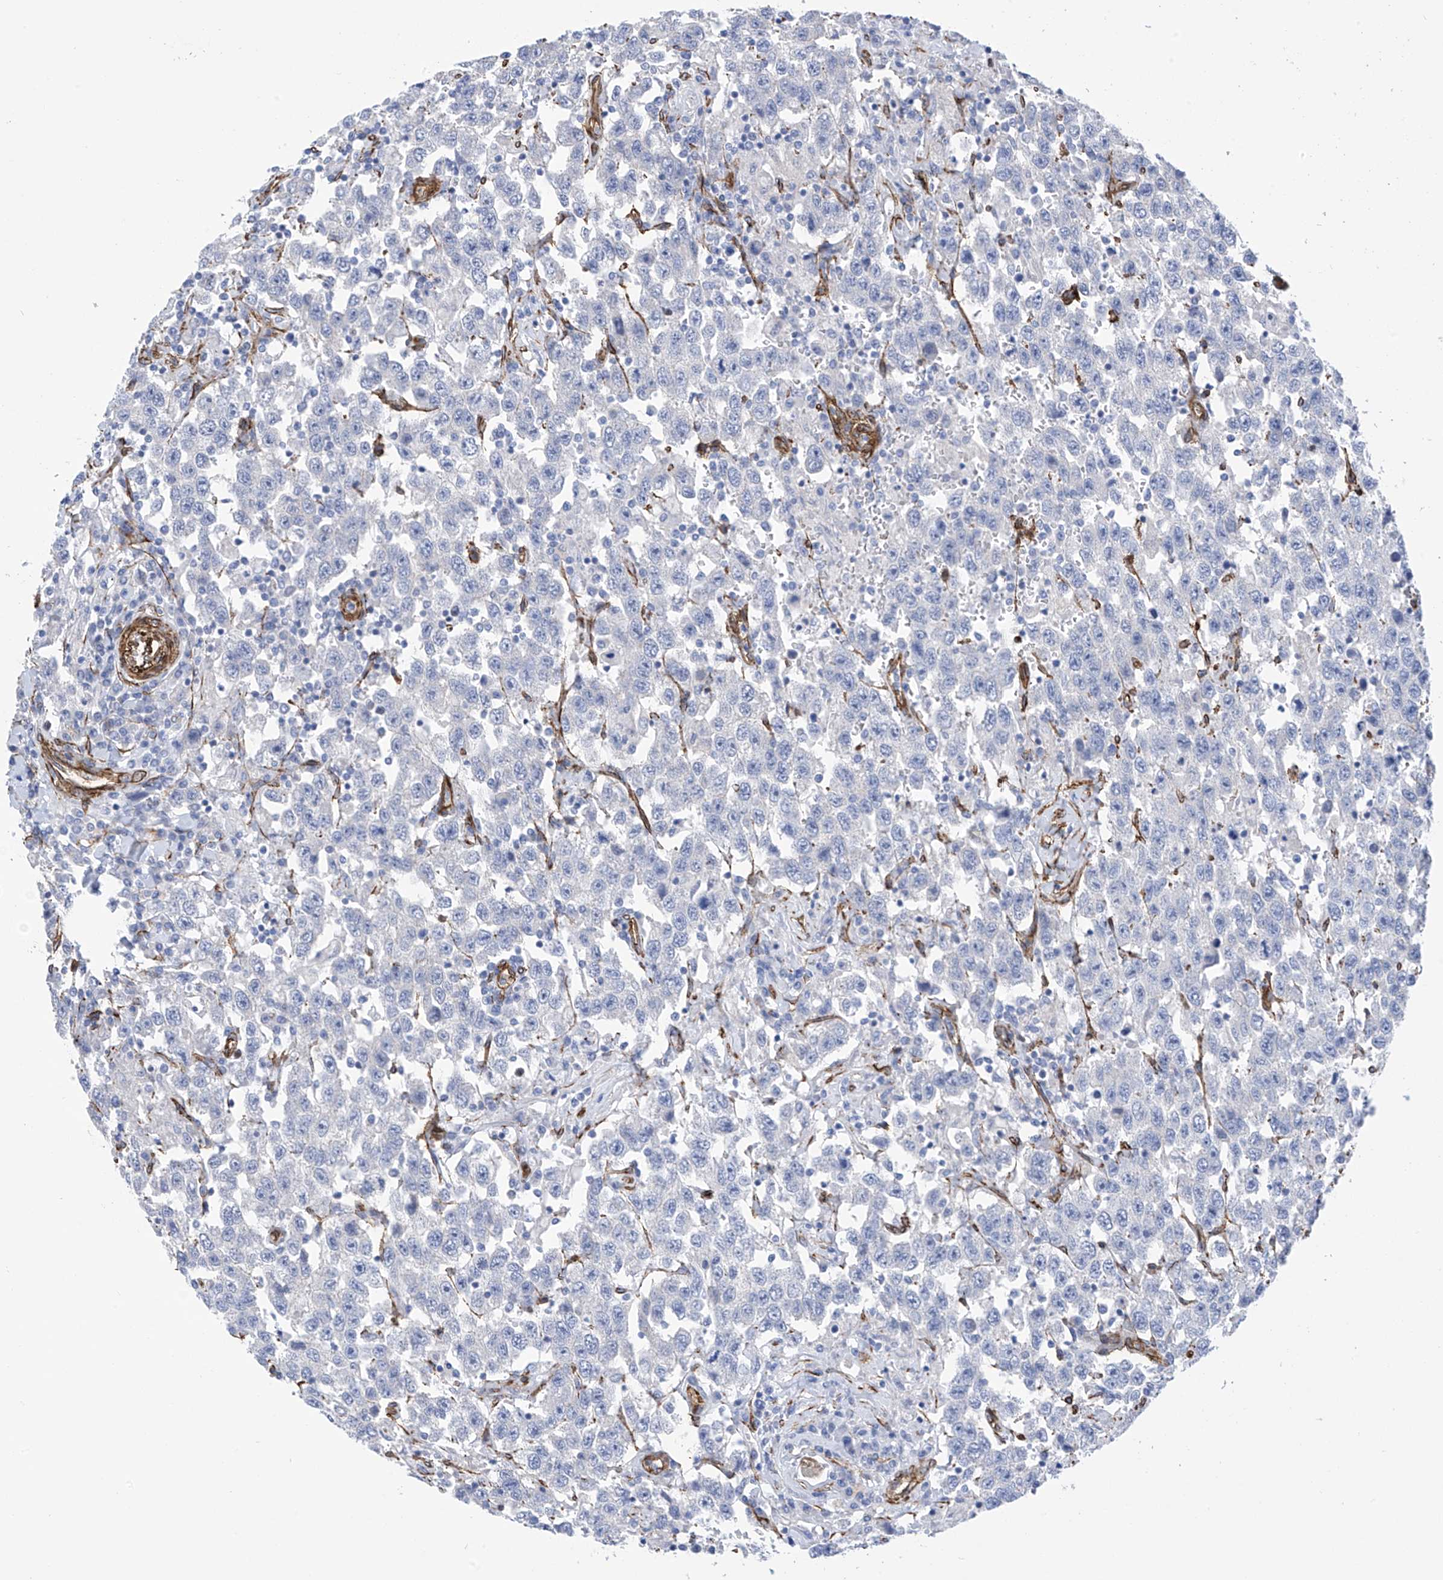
{"staining": {"intensity": "negative", "quantity": "none", "location": "none"}, "tissue": "testis cancer", "cell_type": "Tumor cells", "image_type": "cancer", "snomed": [{"axis": "morphology", "description": "Seminoma, NOS"}, {"axis": "topography", "description": "Testis"}], "caption": "An image of testis cancer stained for a protein demonstrates no brown staining in tumor cells.", "gene": "UBTD1", "patient": {"sex": "male", "age": 41}}